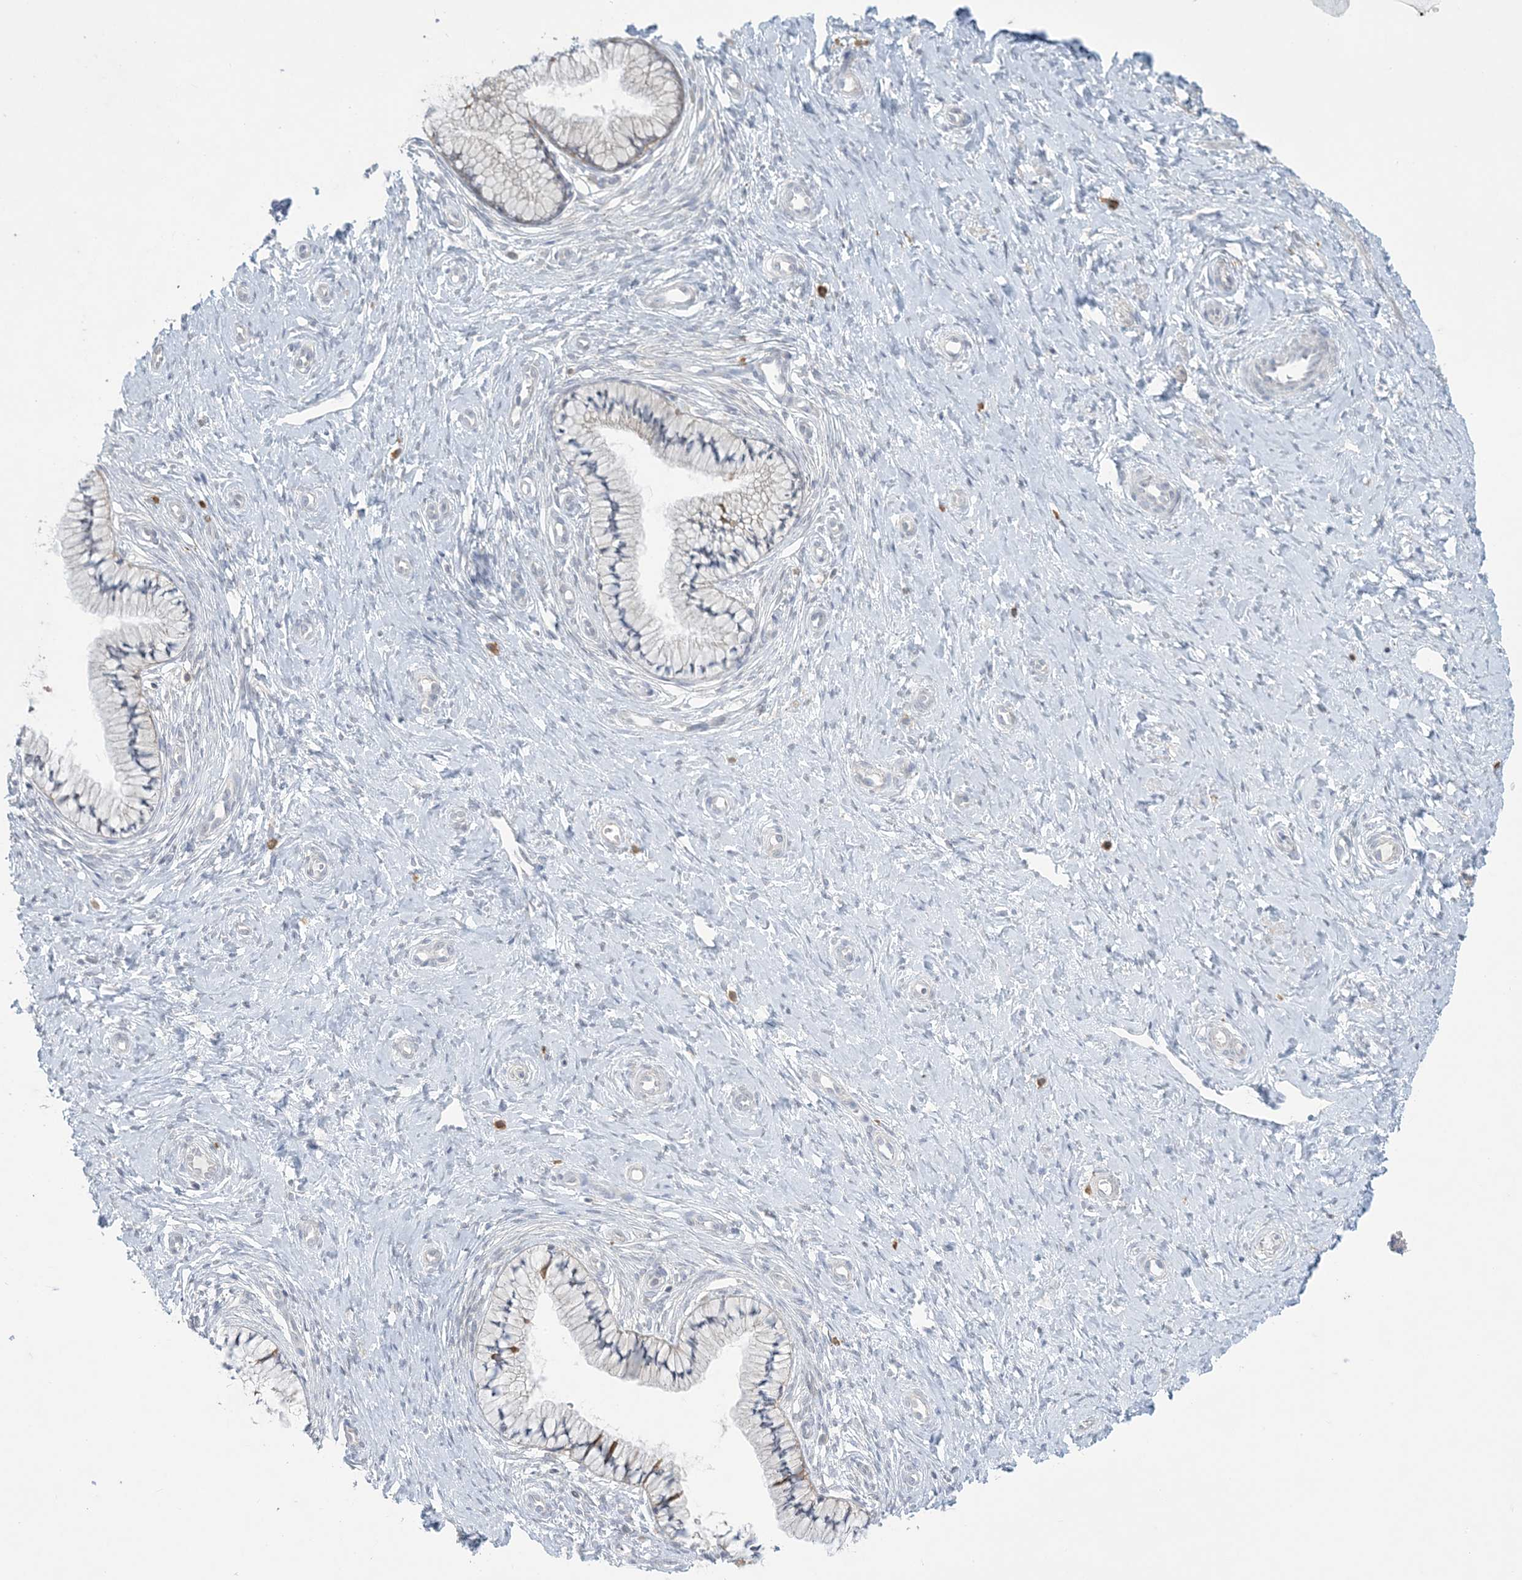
{"staining": {"intensity": "weak", "quantity": "<25%", "location": "cytoplasmic/membranous"}, "tissue": "cervix", "cell_type": "Glandular cells", "image_type": "normal", "snomed": [{"axis": "morphology", "description": "Normal tissue, NOS"}, {"axis": "topography", "description": "Cervix"}], "caption": "High power microscopy image of an immunohistochemistry image of normal cervix, revealing no significant positivity in glandular cells.", "gene": "KIF3A", "patient": {"sex": "female", "age": 36}}